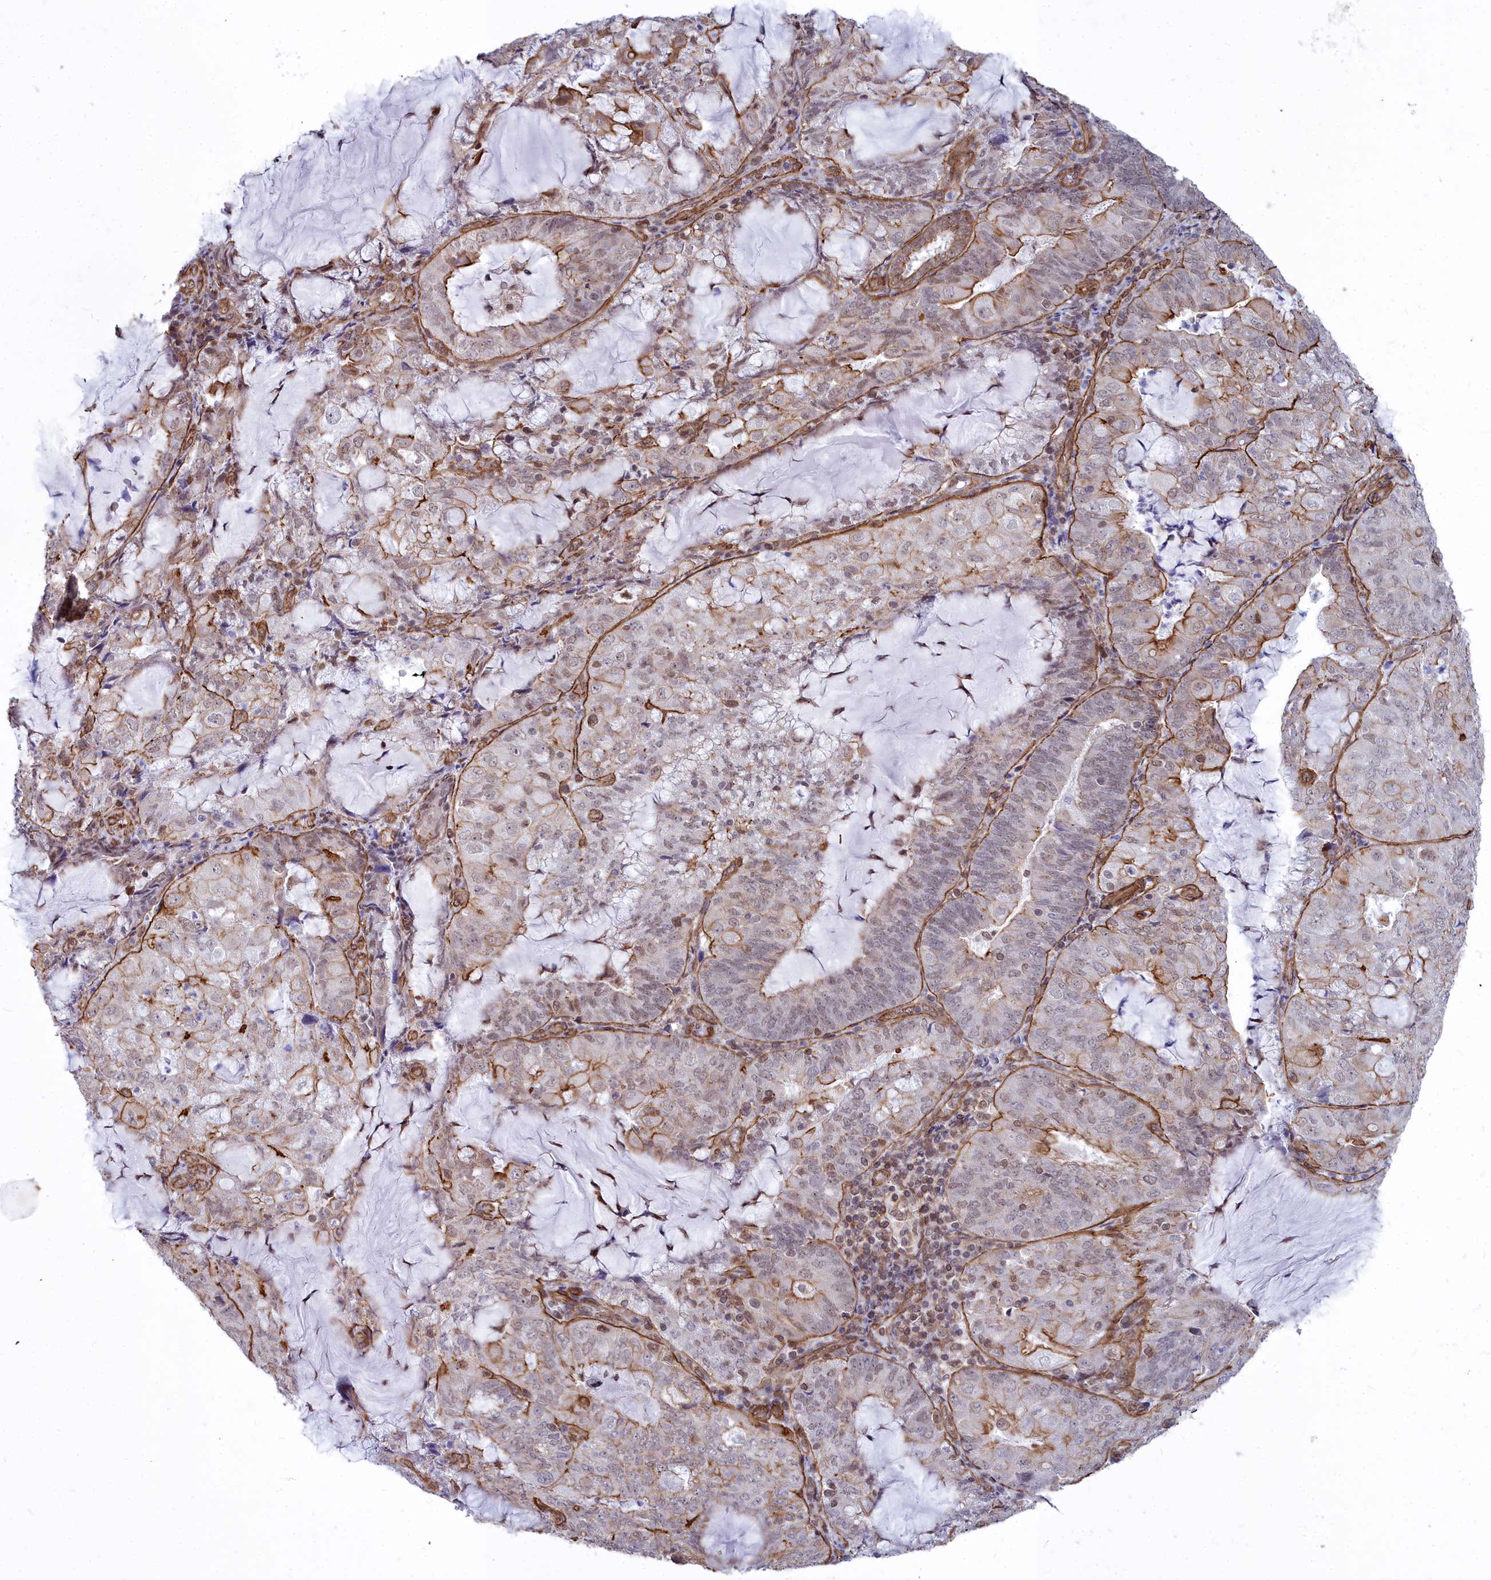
{"staining": {"intensity": "weak", "quantity": "<25%", "location": "cytoplasmic/membranous,nuclear"}, "tissue": "endometrial cancer", "cell_type": "Tumor cells", "image_type": "cancer", "snomed": [{"axis": "morphology", "description": "Adenocarcinoma, NOS"}, {"axis": "topography", "description": "Endometrium"}], "caption": "Immunohistochemistry (IHC) of human endometrial adenocarcinoma displays no staining in tumor cells.", "gene": "YJU2", "patient": {"sex": "female", "age": 81}}